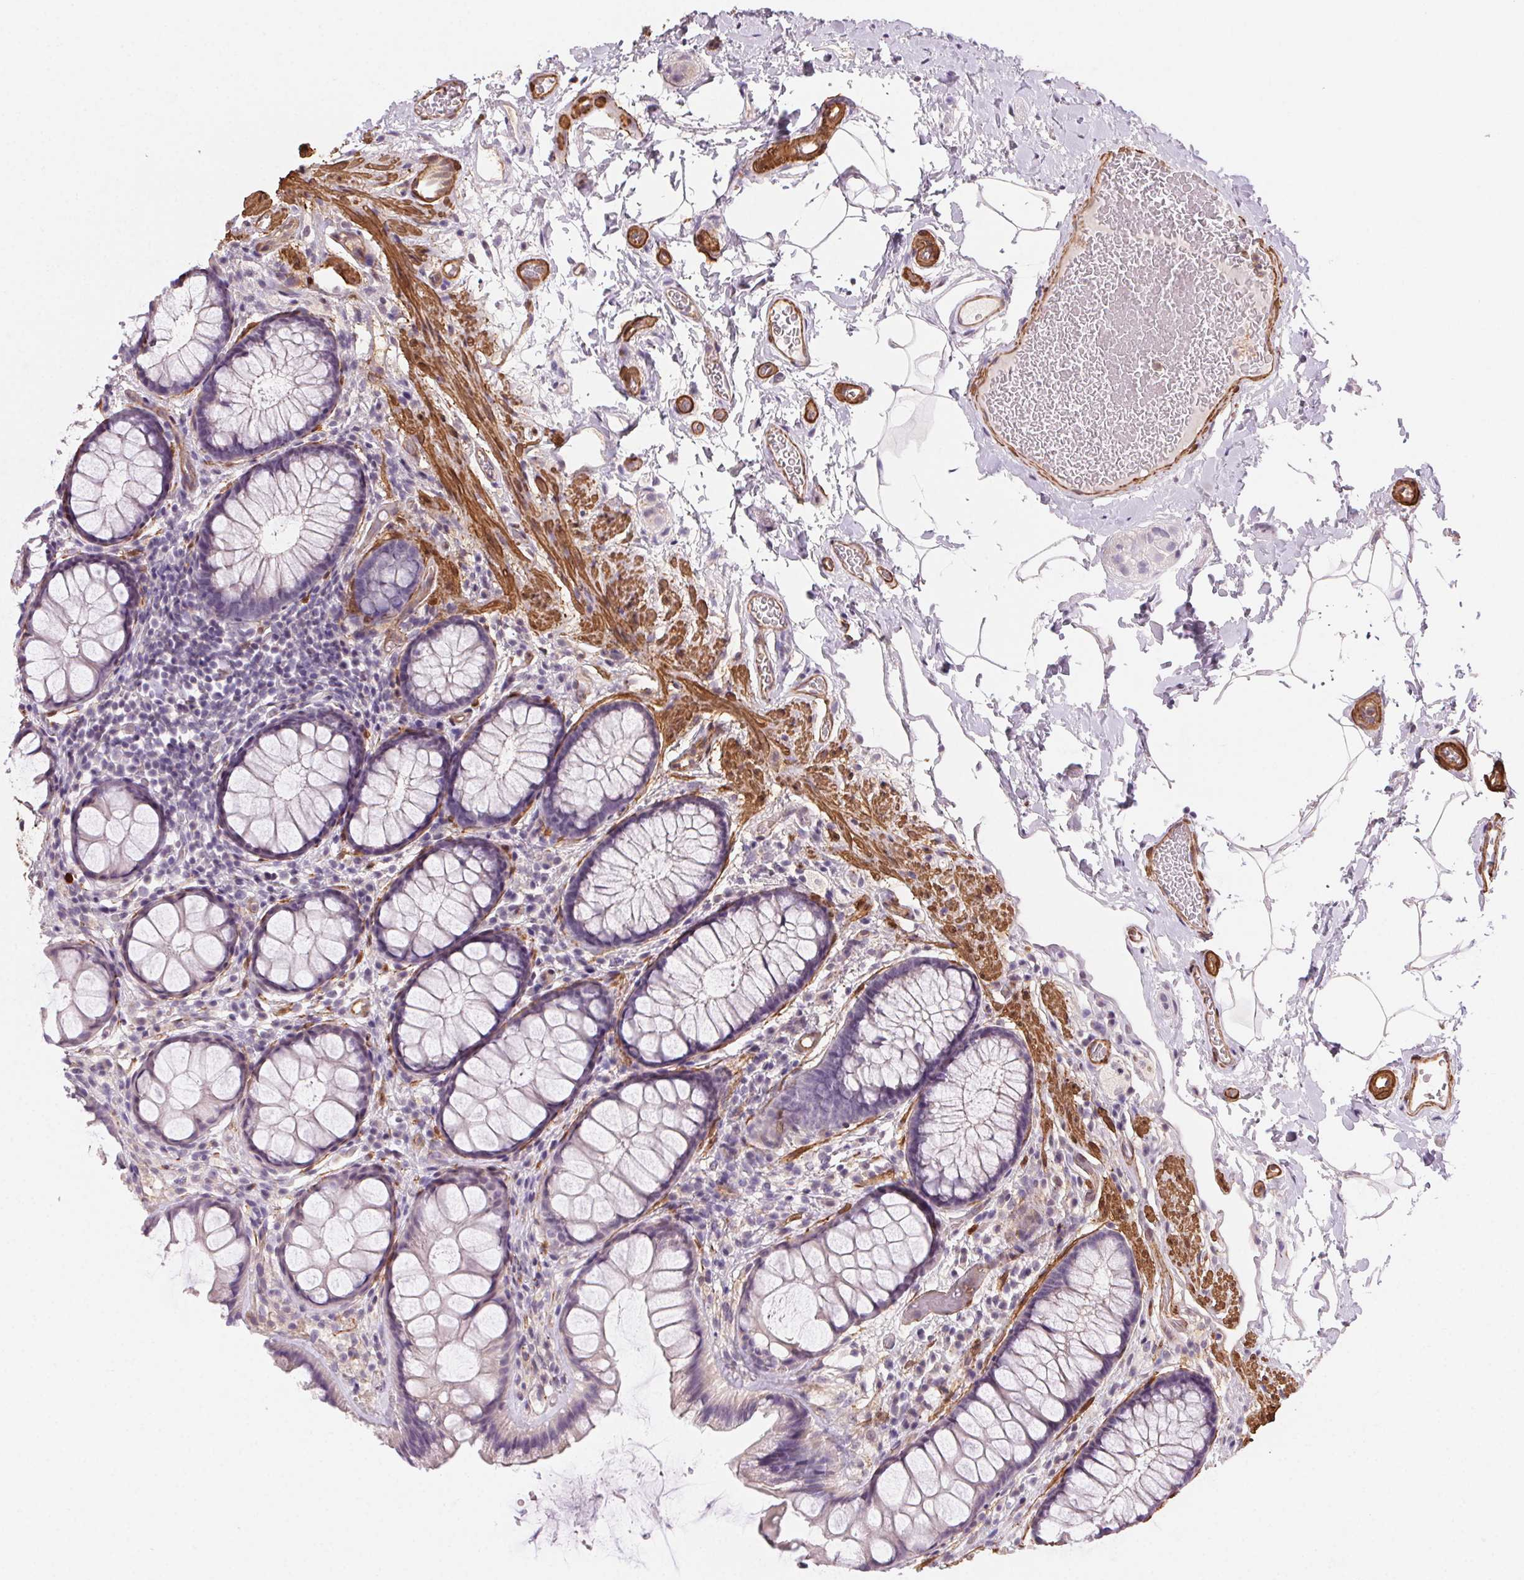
{"staining": {"intensity": "negative", "quantity": "none", "location": "none"}, "tissue": "rectum", "cell_type": "Glandular cells", "image_type": "normal", "snomed": [{"axis": "morphology", "description": "Normal tissue, NOS"}, {"axis": "topography", "description": "Rectum"}], "caption": "Glandular cells show no significant positivity in benign rectum.", "gene": "GPX8", "patient": {"sex": "female", "age": 62}}